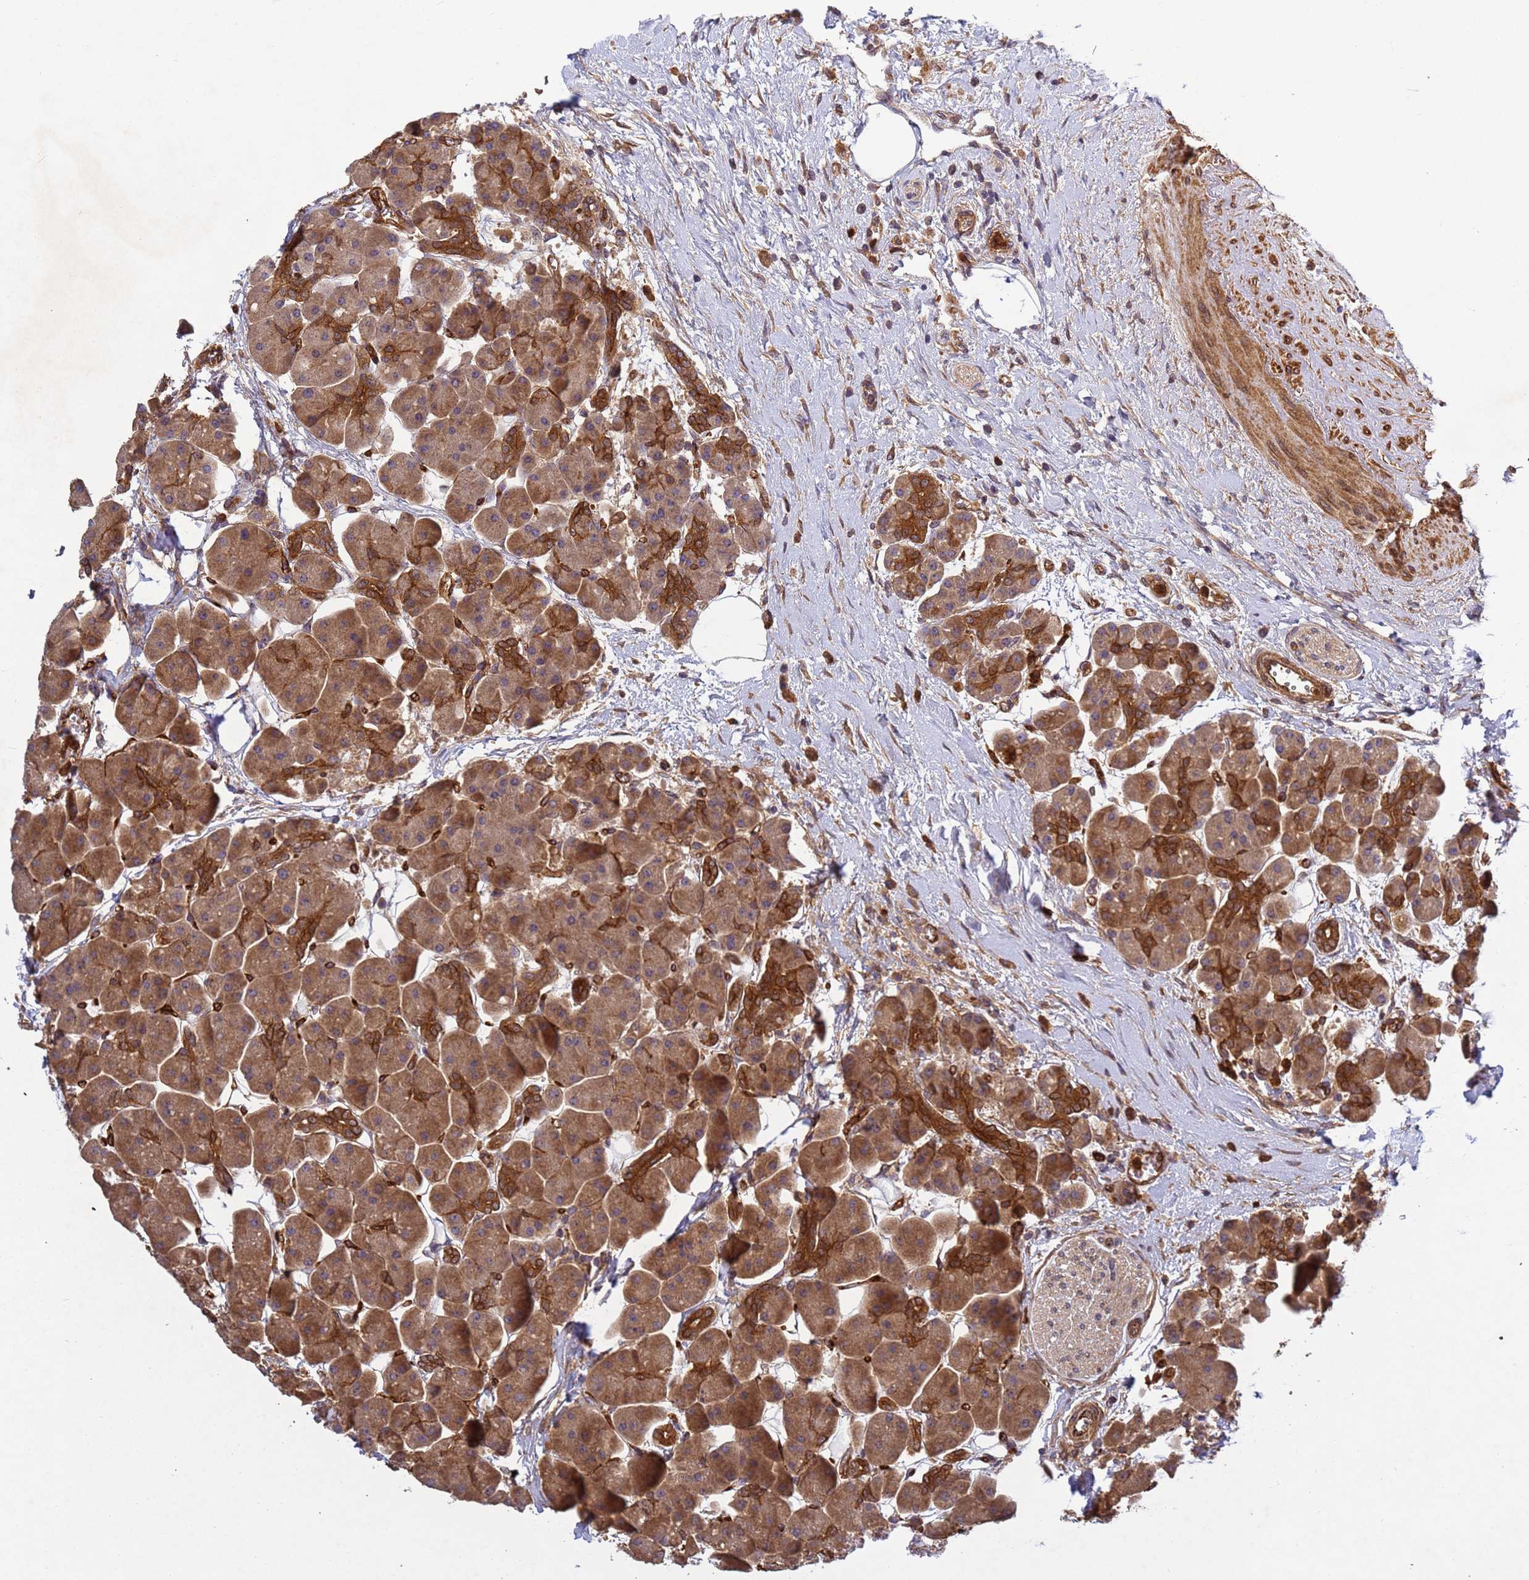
{"staining": {"intensity": "strong", "quantity": "25%-75%", "location": "cytoplasmic/membranous"}, "tissue": "pancreas", "cell_type": "Exocrine glandular cells", "image_type": "normal", "snomed": [{"axis": "morphology", "description": "Normal tissue, NOS"}, {"axis": "topography", "description": "Pancreas"}], "caption": "High-magnification brightfield microscopy of unremarkable pancreas stained with DAB (brown) and counterstained with hematoxylin (blue). exocrine glandular cells exhibit strong cytoplasmic/membranous staining is present in approximately25%-75% of cells.", "gene": "C8orf34", "patient": {"sex": "male", "age": 66}}